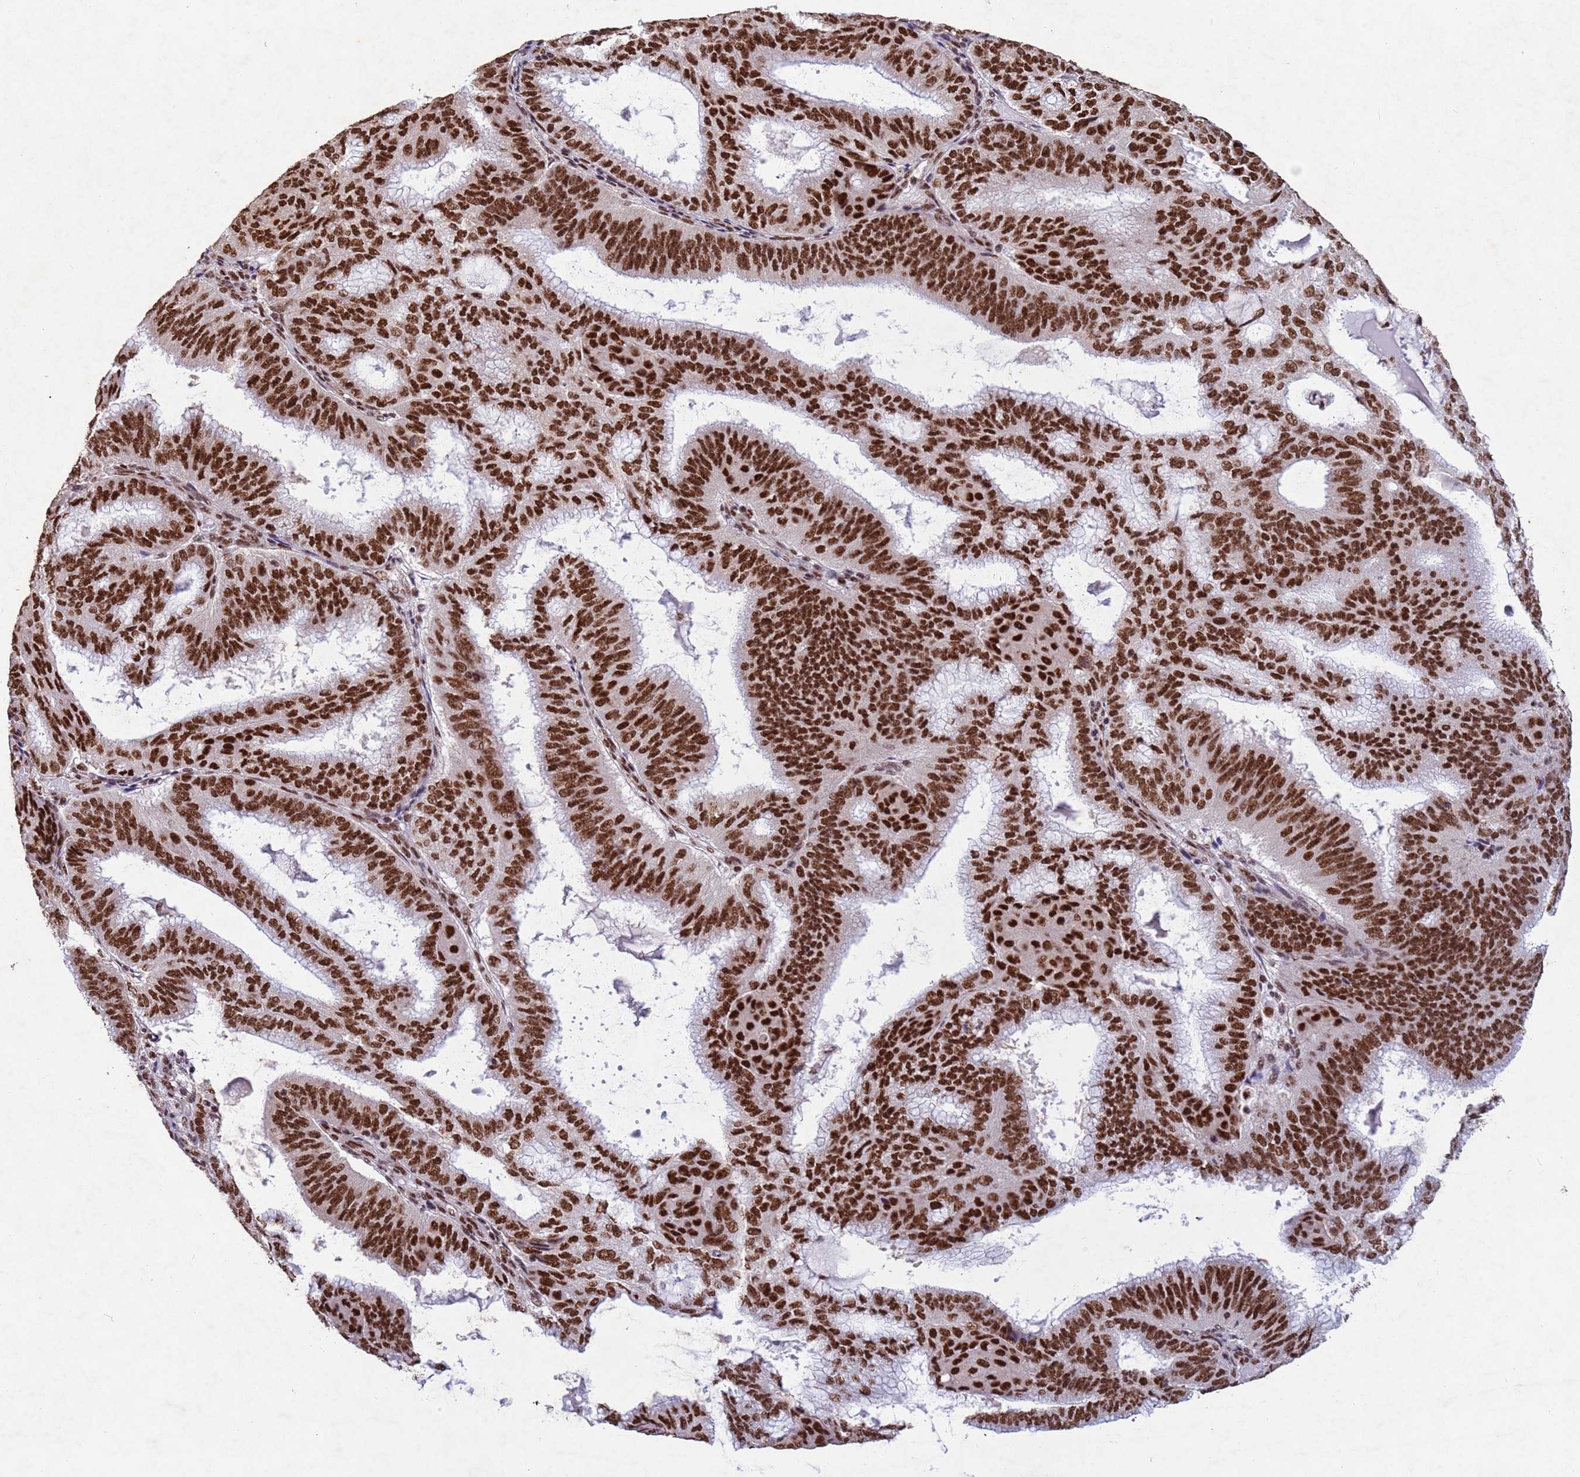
{"staining": {"intensity": "strong", "quantity": ">75%", "location": "nuclear"}, "tissue": "endometrial cancer", "cell_type": "Tumor cells", "image_type": "cancer", "snomed": [{"axis": "morphology", "description": "Adenocarcinoma, NOS"}, {"axis": "topography", "description": "Endometrium"}], "caption": "High-power microscopy captured an immunohistochemistry image of endometrial cancer (adenocarcinoma), revealing strong nuclear staining in approximately >75% of tumor cells.", "gene": "ESF1", "patient": {"sex": "female", "age": 49}}